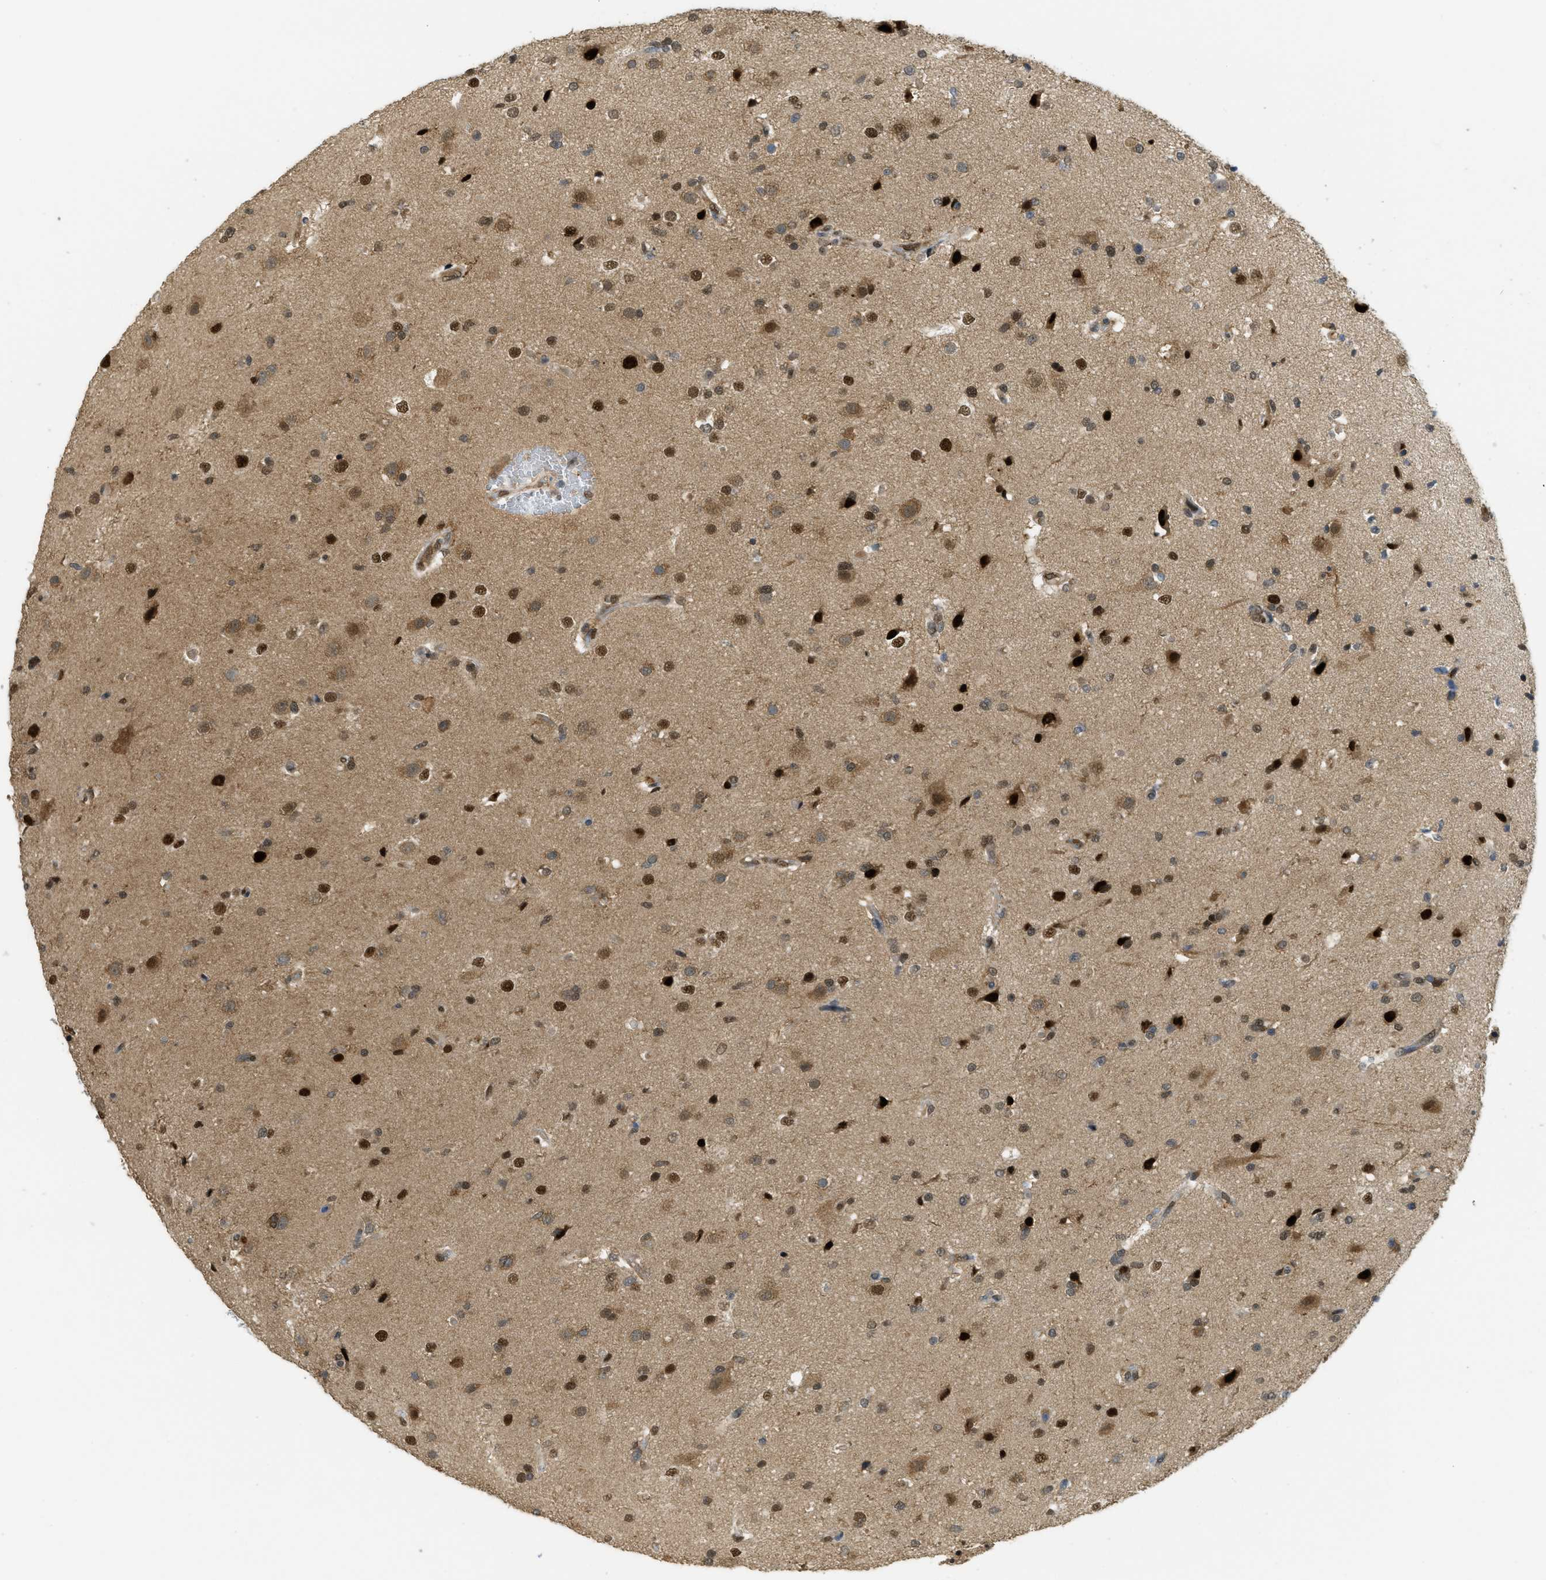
{"staining": {"intensity": "strong", "quantity": ">75%", "location": "cytoplasmic/membranous,nuclear"}, "tissue": "glioma", "cell_type": "Tumor cells", "image_type": "cancer", "snomed": [{"axis": "morphology", "description": "Glioma, malignant, High grade"}, {"axis": "topography", "description": "Brain"}], "caption": "Immunohistochemical staining of glioma reveals strong cytoplasmic/membranous and nuclear protein expression in approximately >75% of tumor cells. (Brightfield microscopy of DAB IHC at high magnification).", "gene": "PSMC5", "patient": {"sex": "male", "age": 33}}